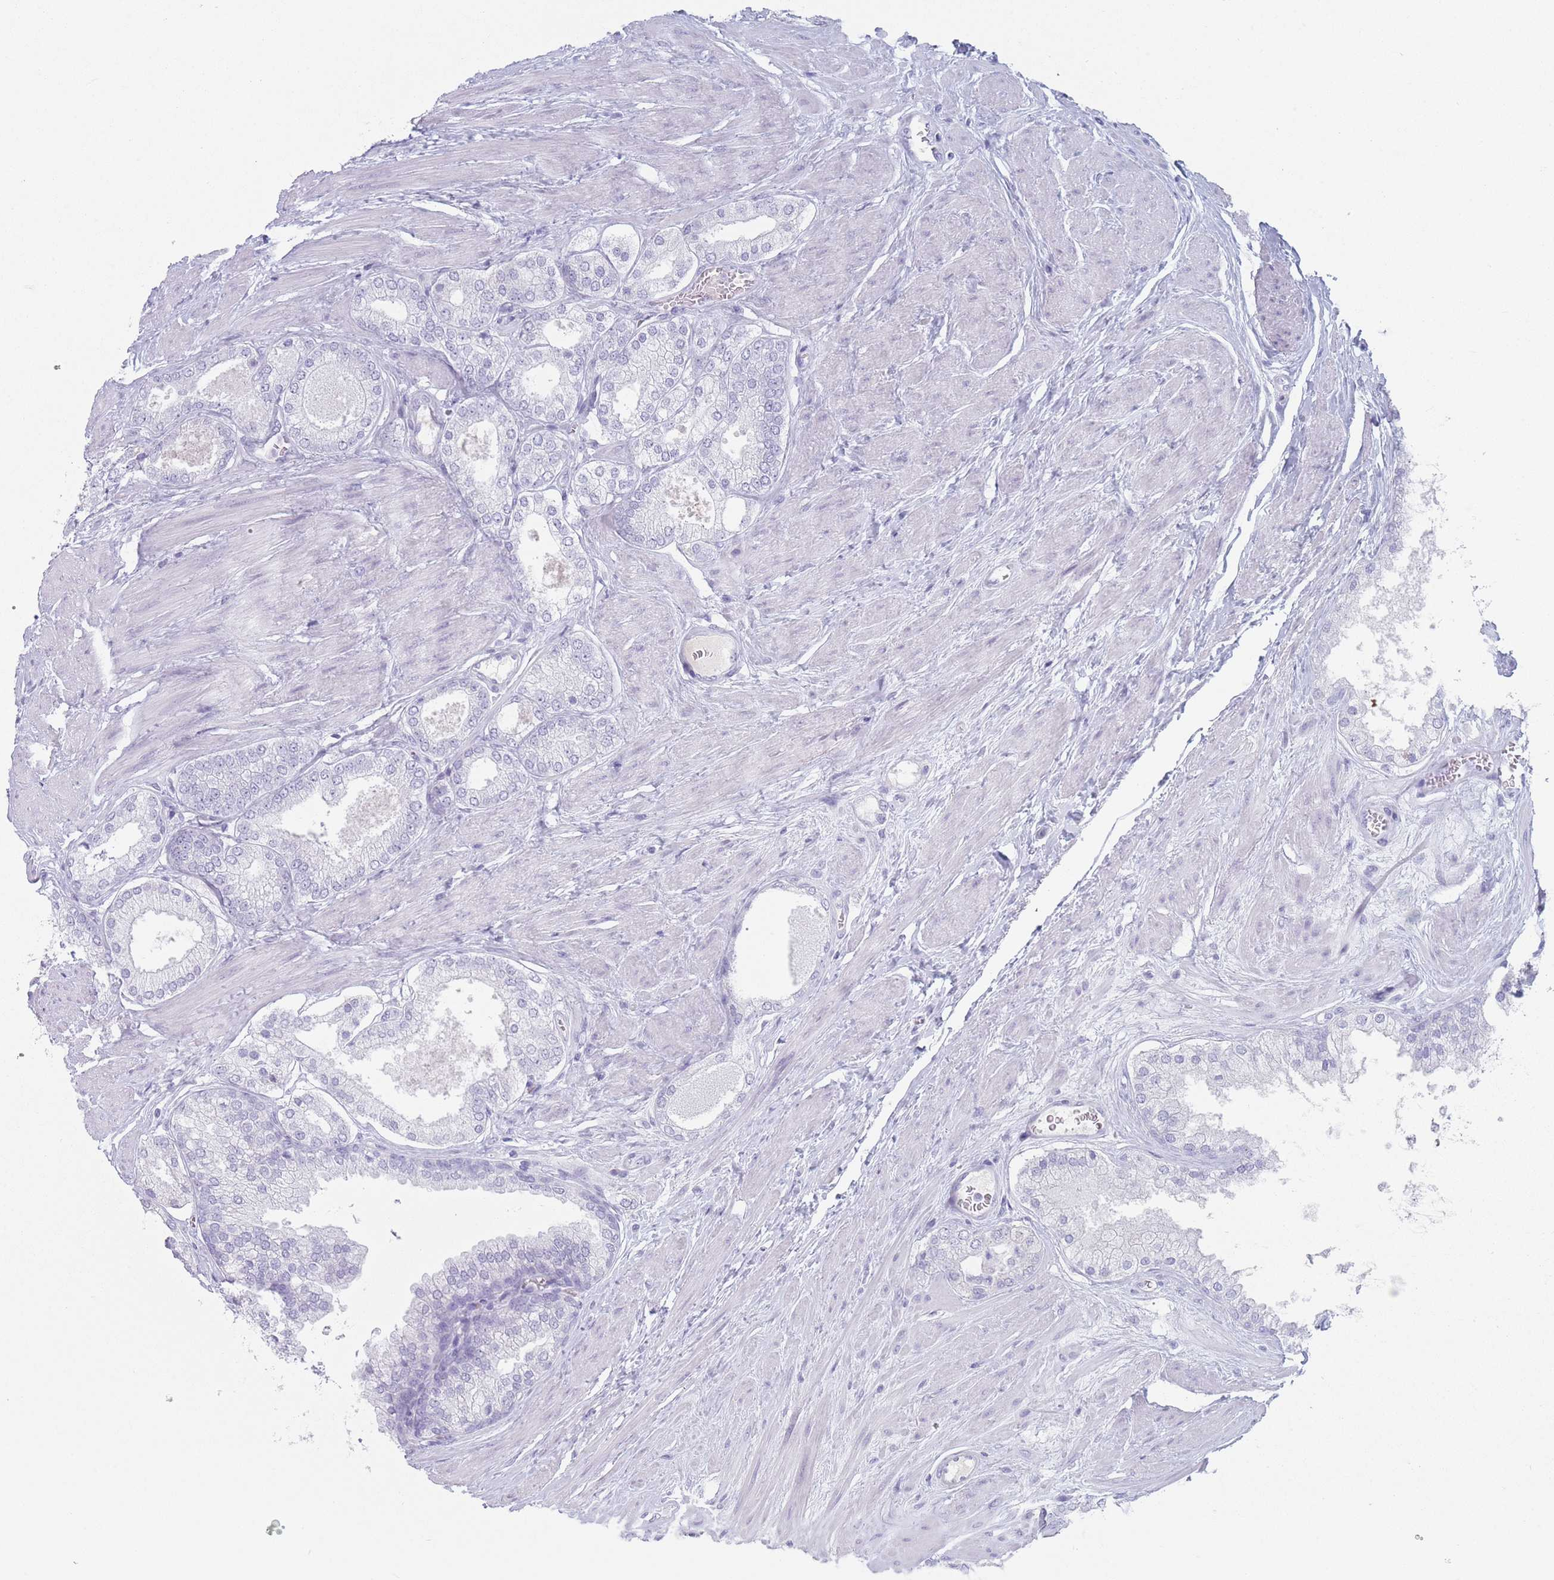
{"staining": {"intensity": "negative", "quantity": "none", "location": "none"}, "tissue": "prostate cancer", "cell_type": "Tumor cells", "image_type": "cancer", "snomed": [{"axis": "morphology", "description": "Adenocarcinoma, Low grade"}, {"axis": "topography", "description": "Prostate"}], "caption": "This is an immunohistochemistry (IHC) image of human prostate cancer. There is no staining in tumor cells.", "gene": "GPR12", "patient": {"sex": "male", "age": 42}}